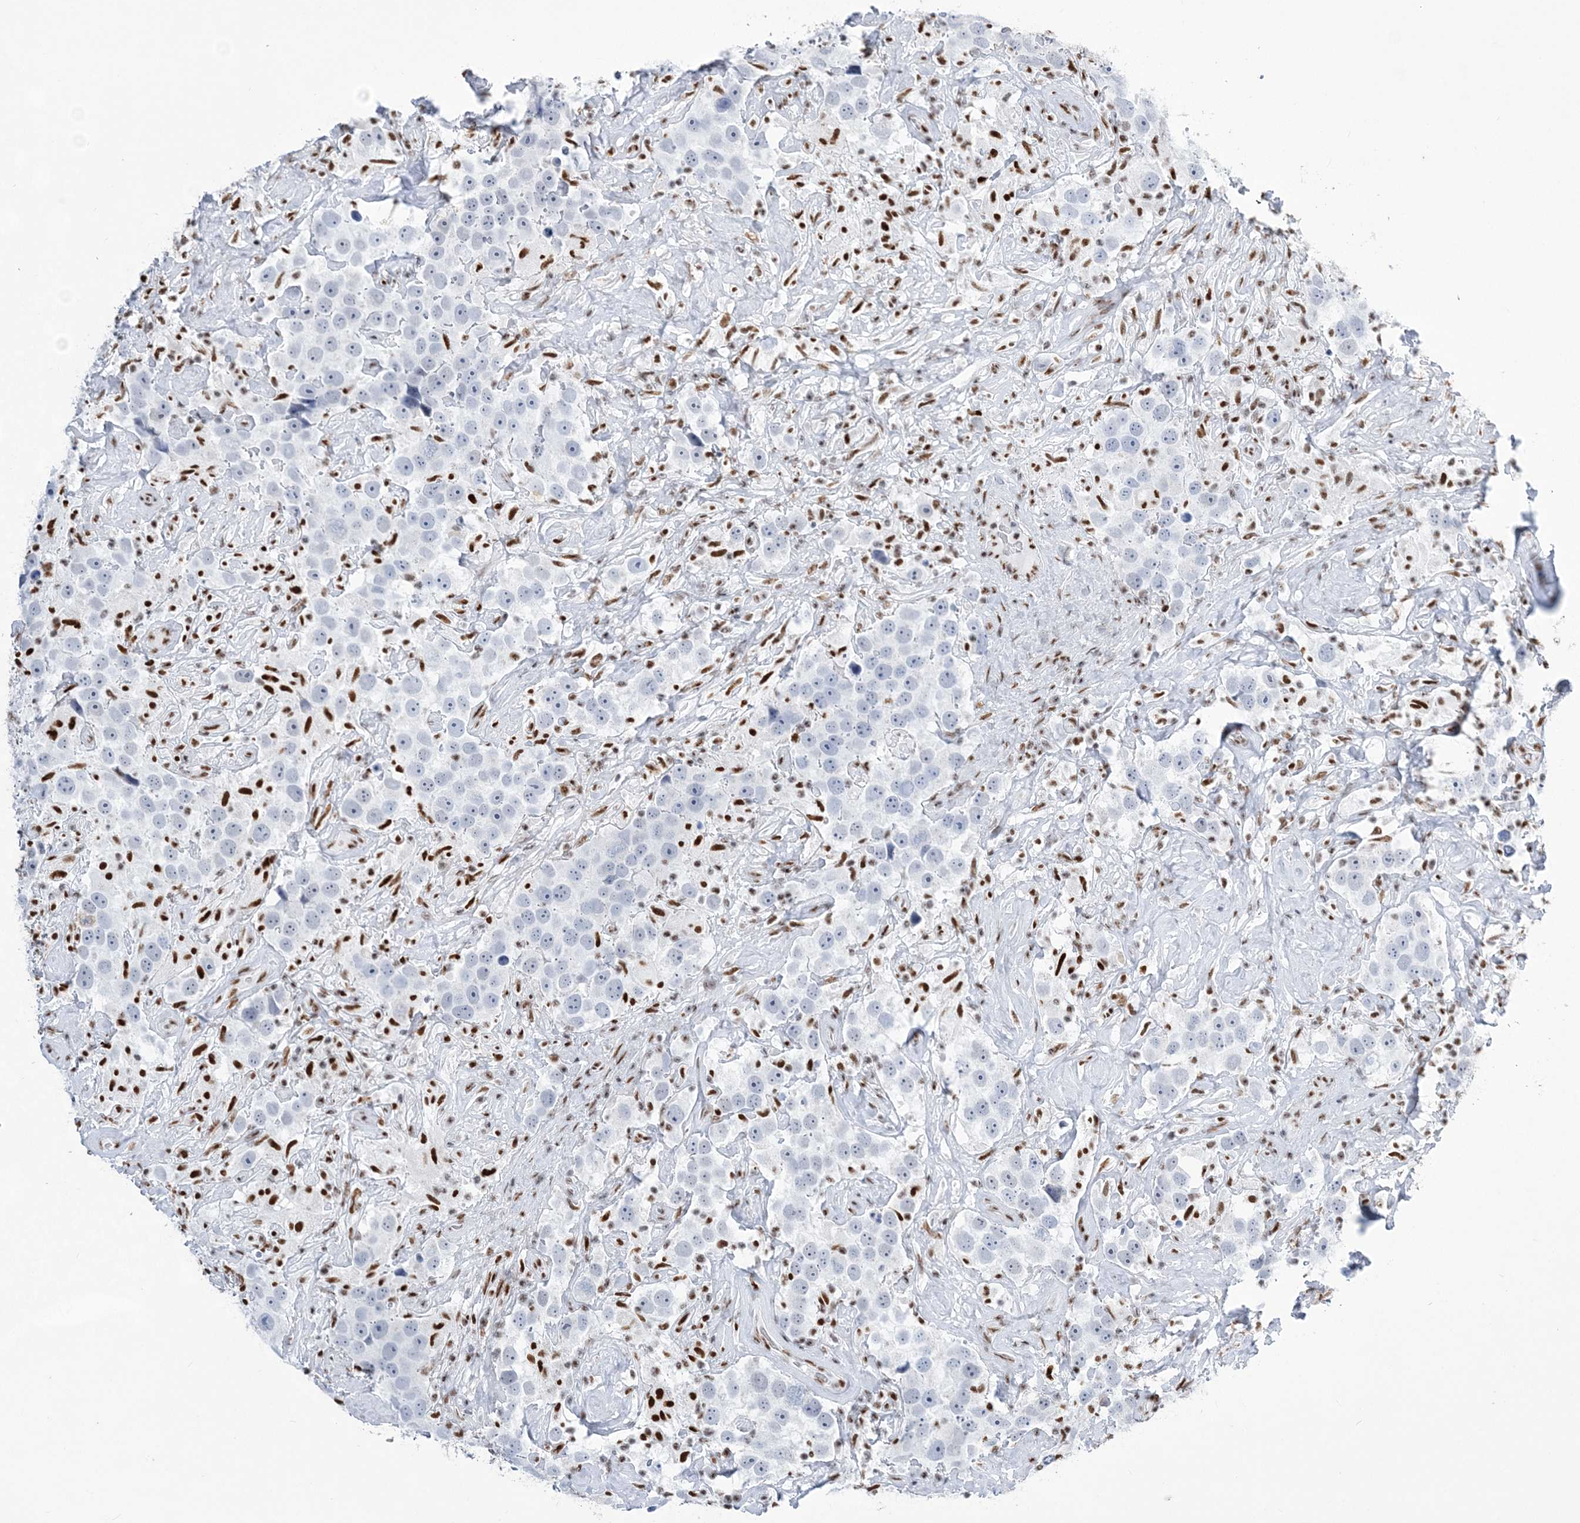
{"staining": {"intensity": "negative", "quantity": "none", "location": "none"}, "tissue": "testis cancer", "cell_type": "Tumor cells", "image_type": "cancer", "snomed": [{"axis": "morphology", "description": "Seminoma, NOS"}, {"axis": "topography", "description": "Testis"}], "caption": "There is no significant positivity in tumor cells of seminoma (testis).", "gene": "ZBTB7A", "patient": {"sex": "male", "age": 49}}